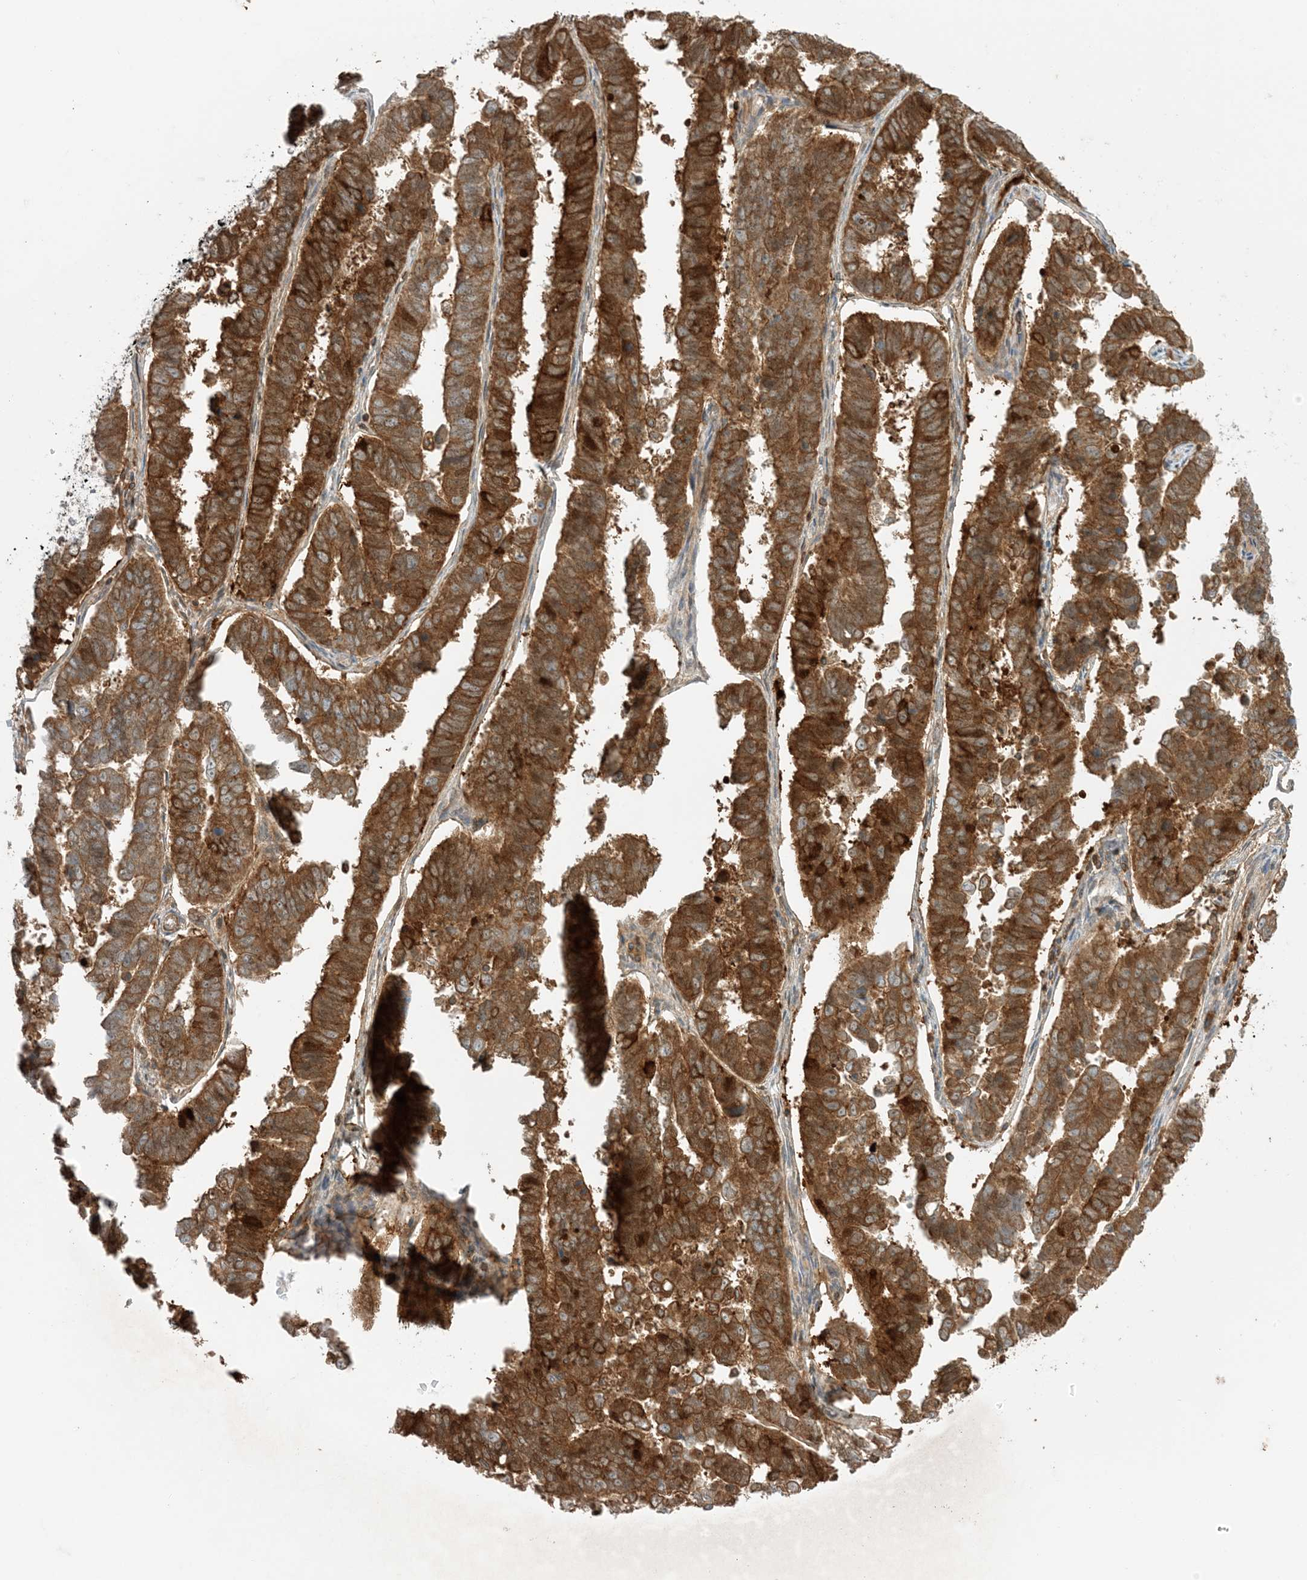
{"staining": {"intensity": "strong", "quantity": ">75%", "location": "cytoplasmic/membranous"}, "tissue": "endometrial cancer", "cell_type": "Tumor cells", "image_type": "cancer", "snomed": [{"axis": "morphology", "description": "Adenocarcinoma, NOS"}, {"axis": "topography", "description": "Endometrium"}], "caption": "Protein expression analysis of adenocarcinoma (endometrial) reveals strong cytoplasmic/membranous expression in about >75% of tumor cells. (Stains: DAB in brown, nuclei in blue, Microscopy: brightfield microscopy at high magnification).", "gene": "SLC25A12", "patient": {"sex": "female", "age": 75}}